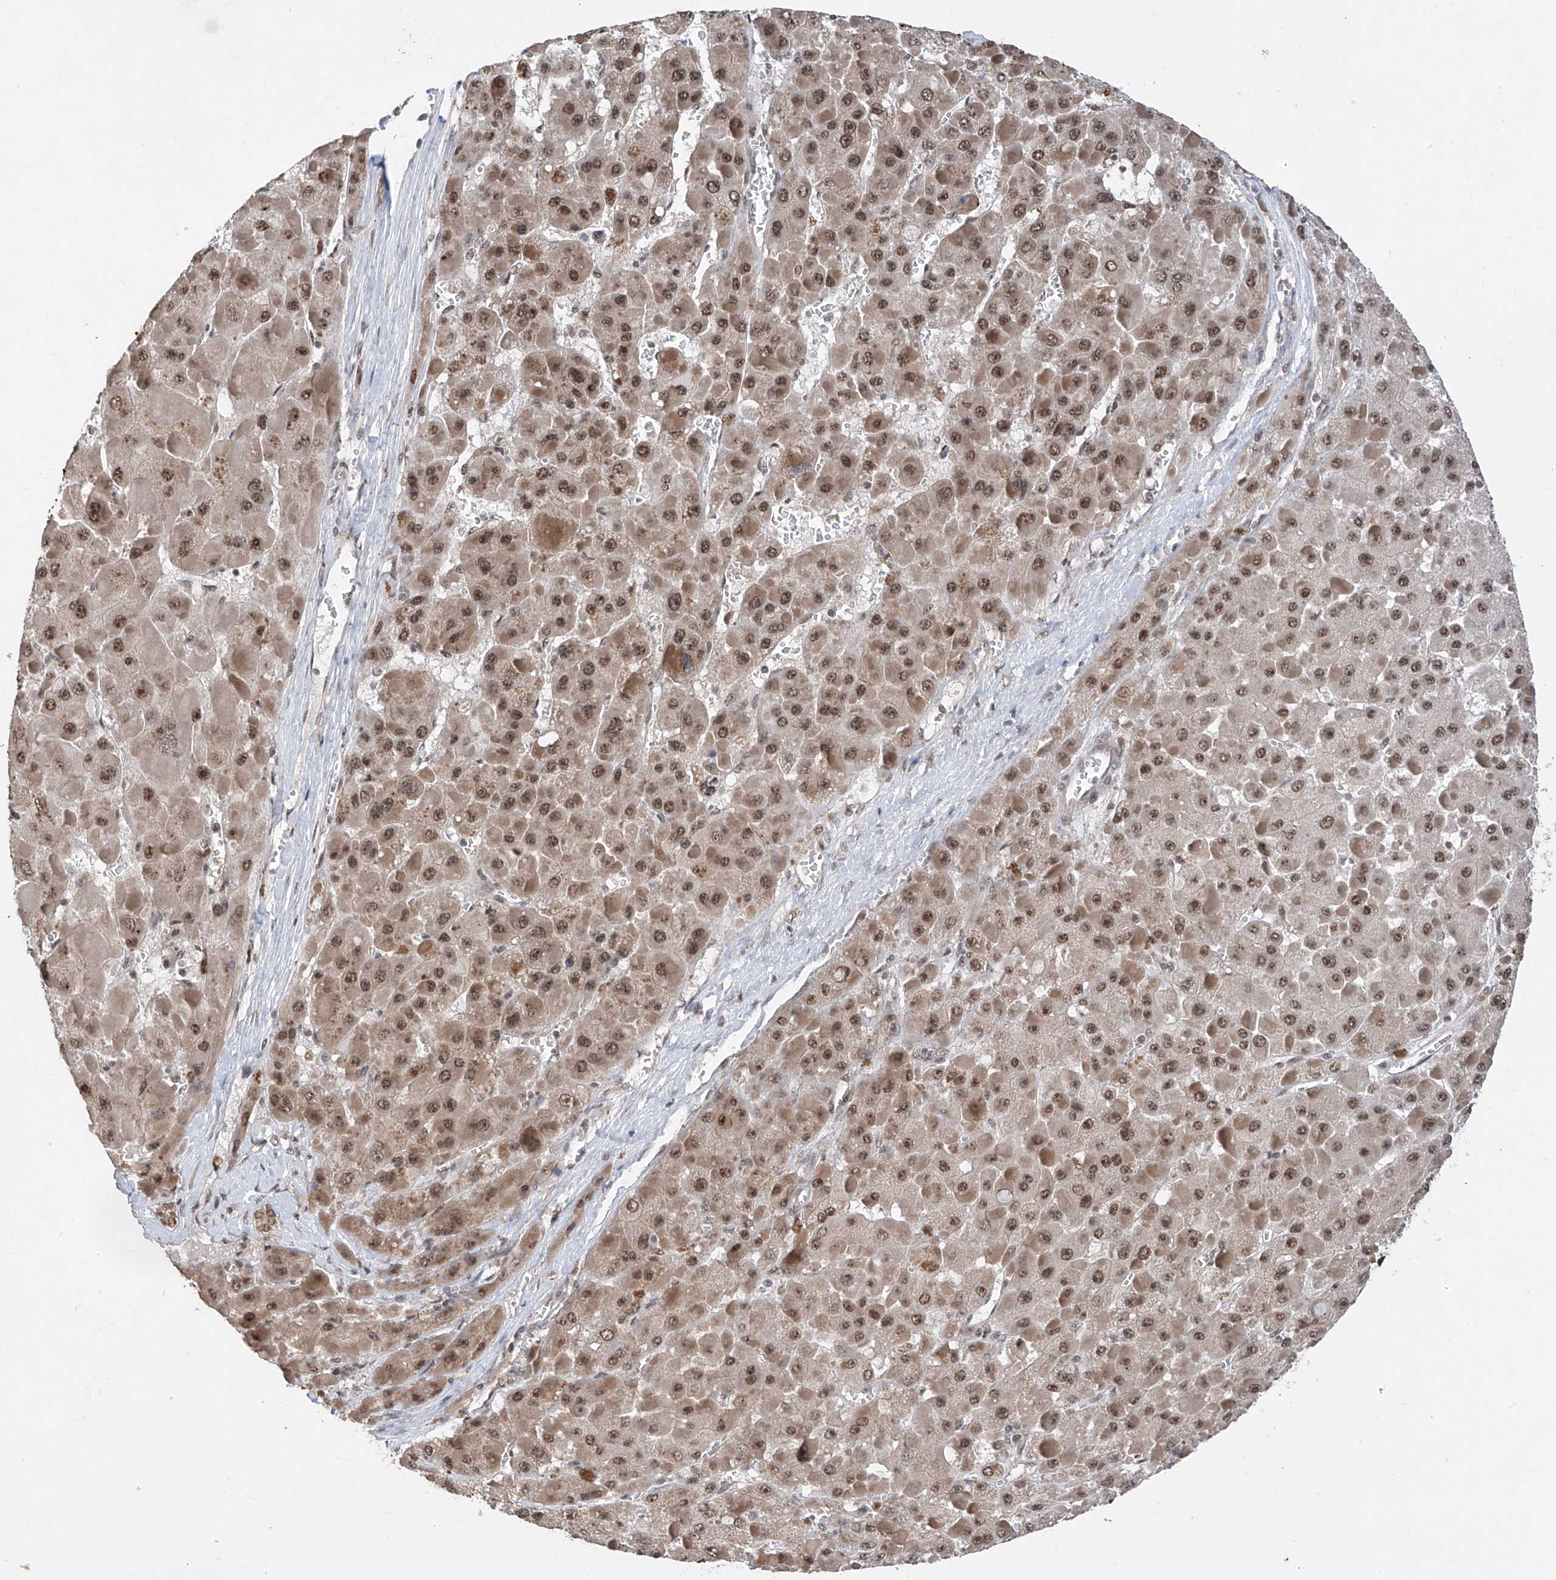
{"staining": {"intensity": "moderate", "quantity": ">75%", "location": "nuclear"}, "tissue": "liver cancer", "cell_type": "Tumor cells", "image_type": "cancer", "snomed": [{"axis": "morphology", "description": "Carcinoma, Hepatocellular, NOS"}, {"axis": "topography", "description": "Liver"}], "caption": "Brown immunohistochemical staining in liver cancer (hepatocellular carcinoma) shows moderate nuclear expression in approximately >75% of tumor cells. (brown staining indicates protein expression, while blue staining denotes nuclei).", "gene": "RPAIN", "patient": {"sex": "female", "age": 73}}